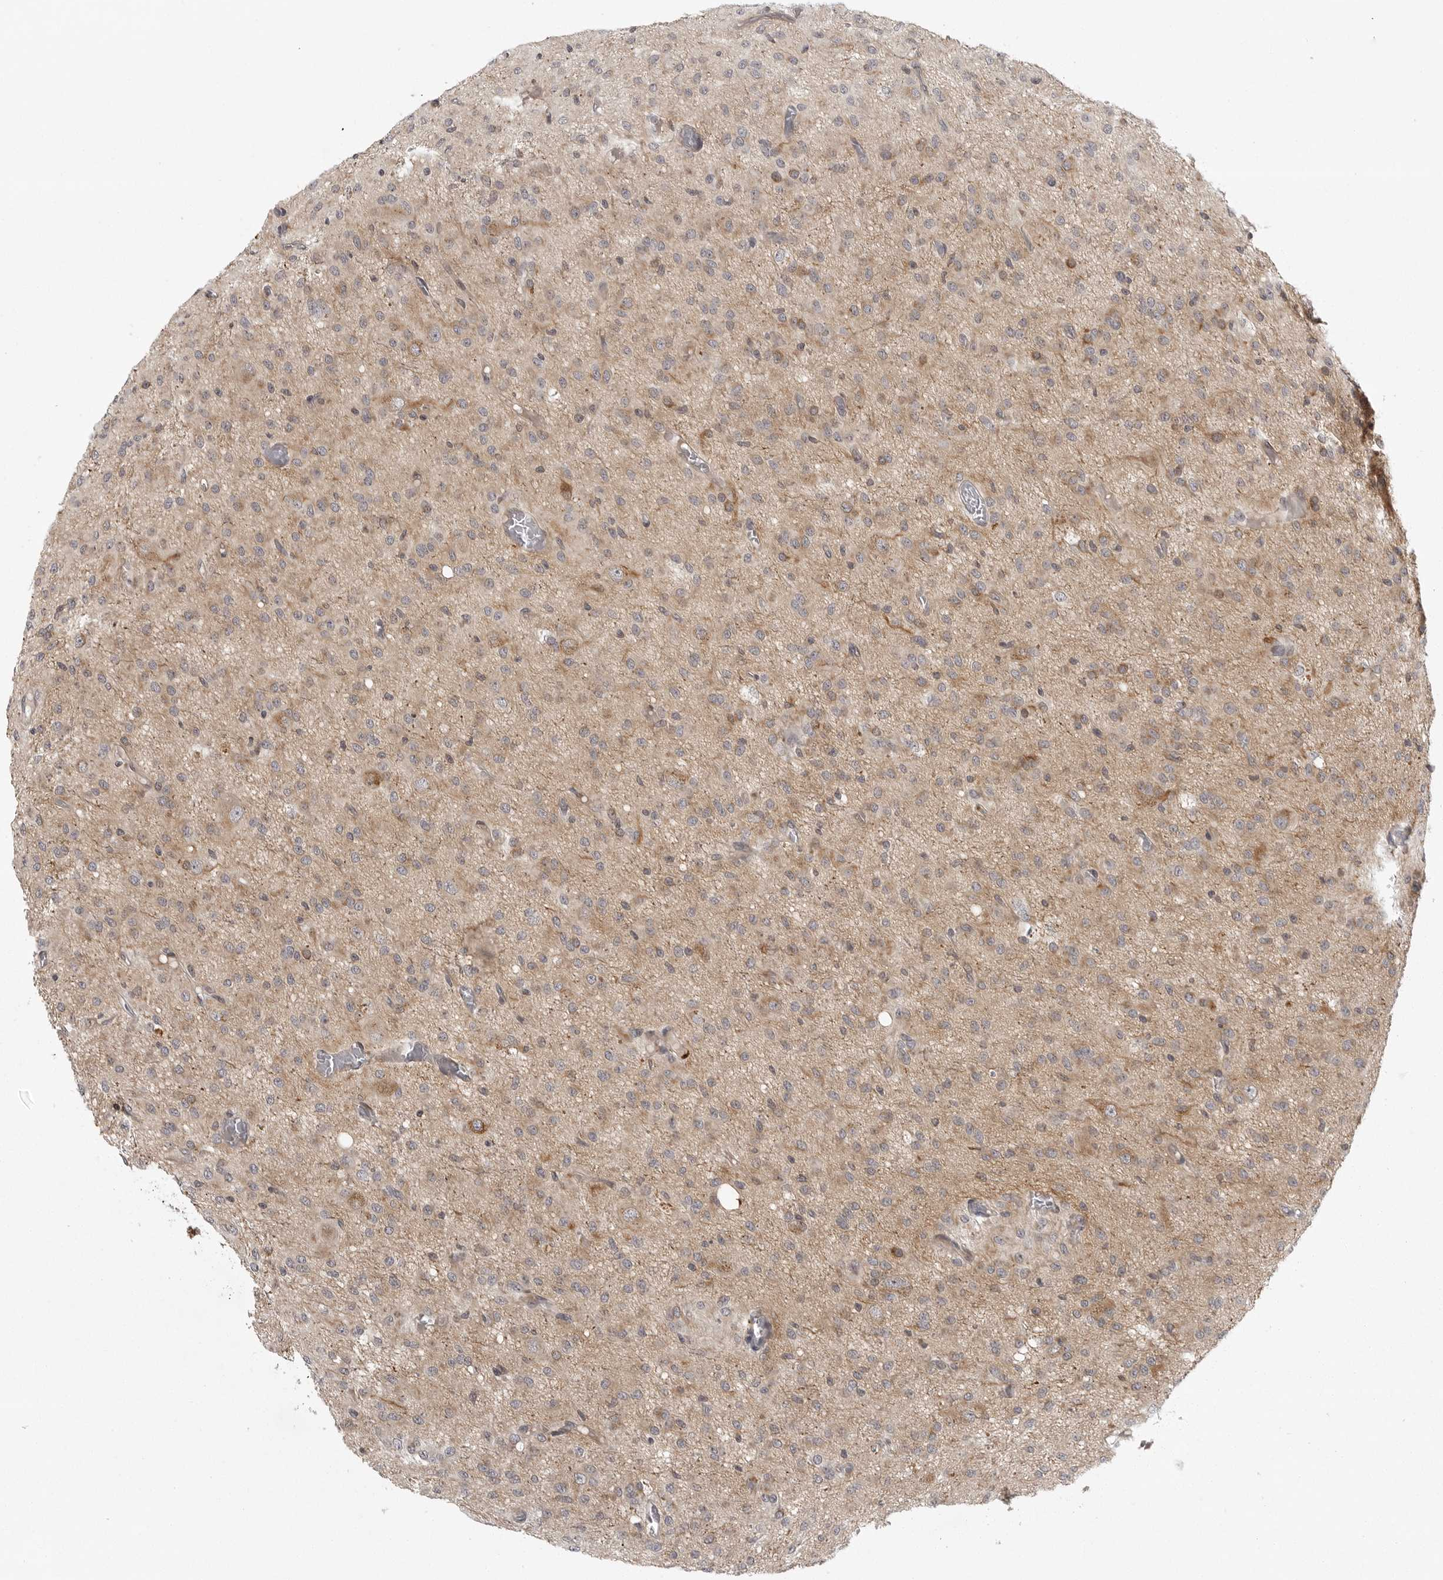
{"staining": {"intensity": "moderate", "quantity": "<25%", "location": "cytoplasmic/membranous"}, "tissue": "glioma", "cell_type": "Tumor cells", "image_type": "cancer", "snomed": [{"axis": "morphology", "description": "Glioma, malignant, High grade"}, {"axis": "topography", "description": "Brain"}], "caption": "Immunohistochemical staining of human glioma exhibits low levels of moderate cytoplasmic/membranous staining in approximately <25% of tumor cells.", "gene": "CD300LD", "patient": {"sex": "female", "age": 59}}